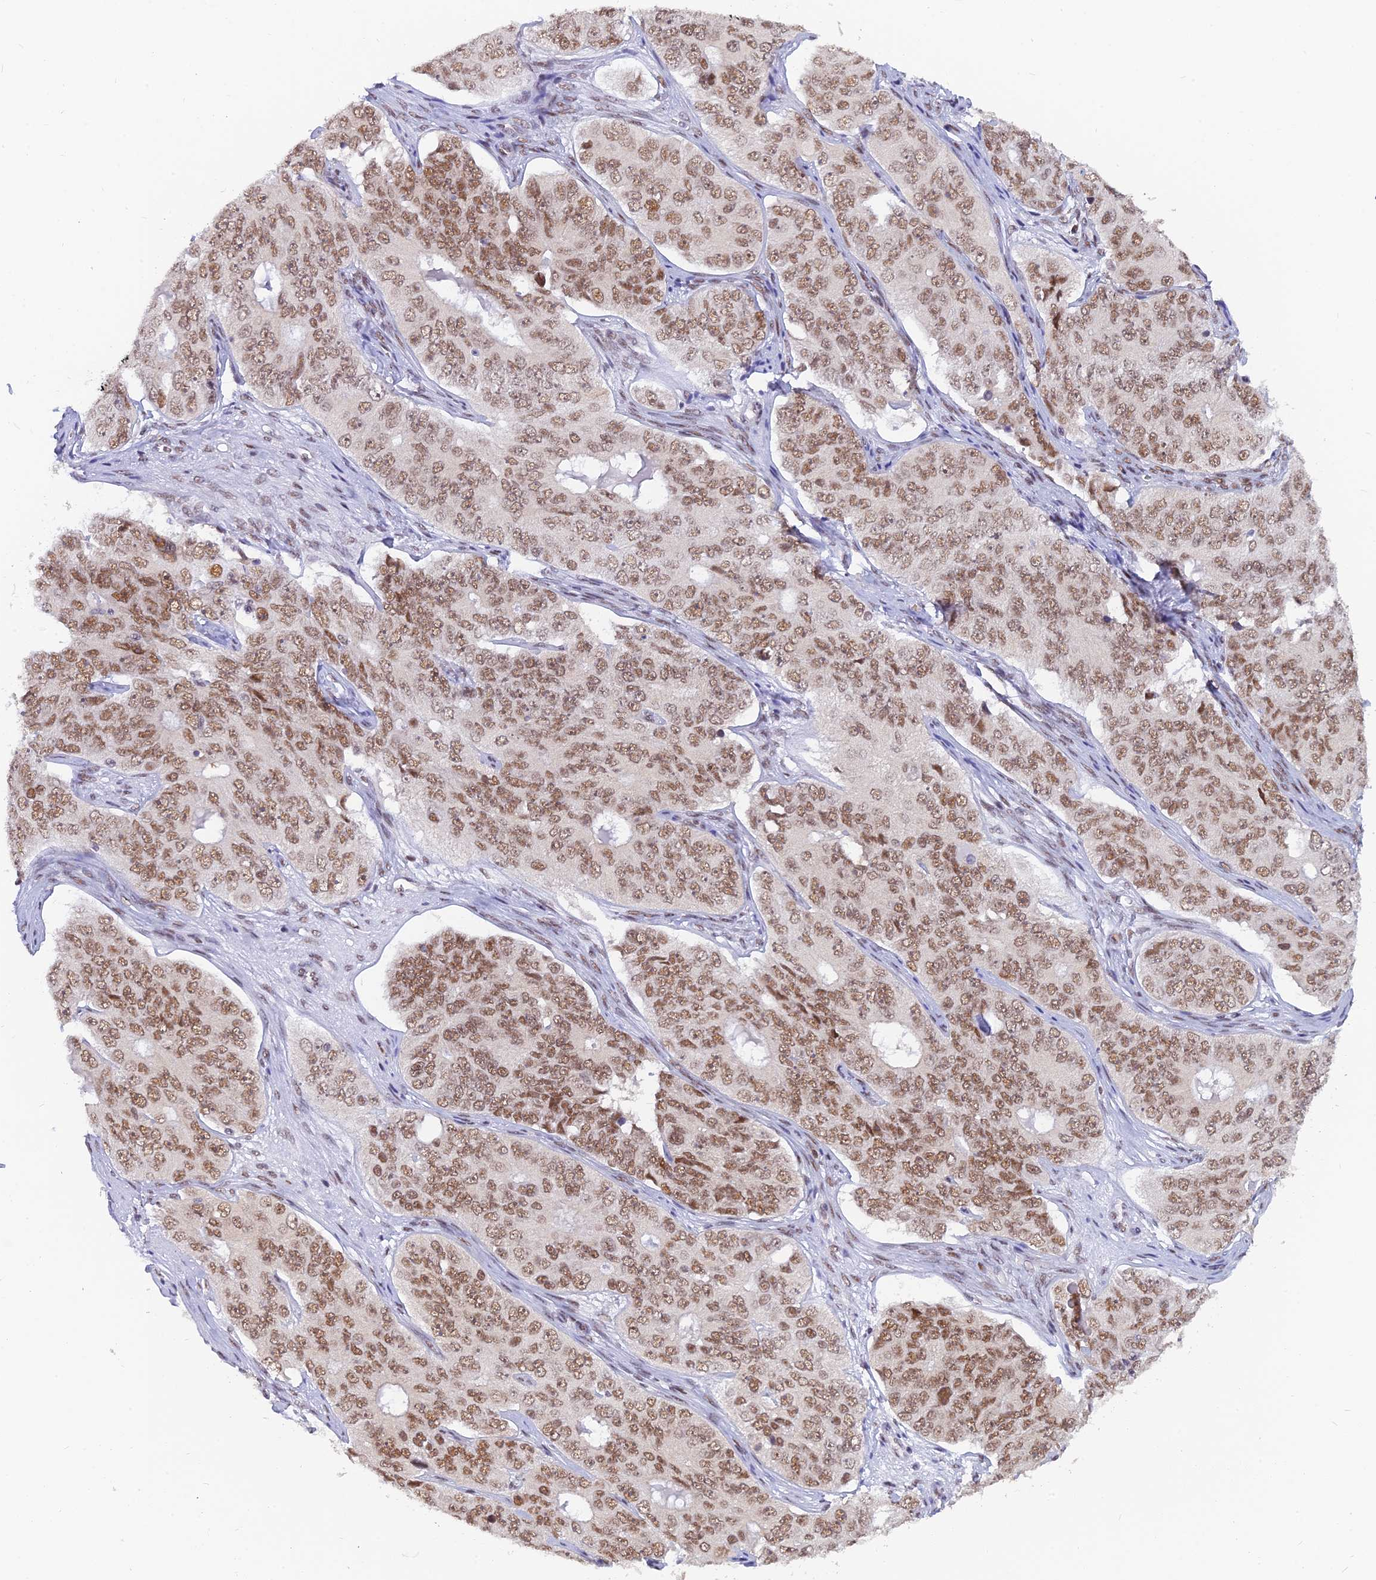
{"staining": {"intensity": "moderate", "quantity": ">75%", "location": "nuclear"}, "tissue": "ovarian cancer", "cell_type": "Tumor cells", "image_type": "cancer", "snomed": [{"axis": "morphology", "description": "Carcinoma, endometroid"}, {"axis": "topography", "description": "Ovary"}], "caption": "A high-resolution image shows immunohistochemistry staining of ovarian cancer, which displays moderate nuclear expression in about >75% of tumor cells.", "gene": "DPY30", "patient": {"sex": "female", "age": 51}}